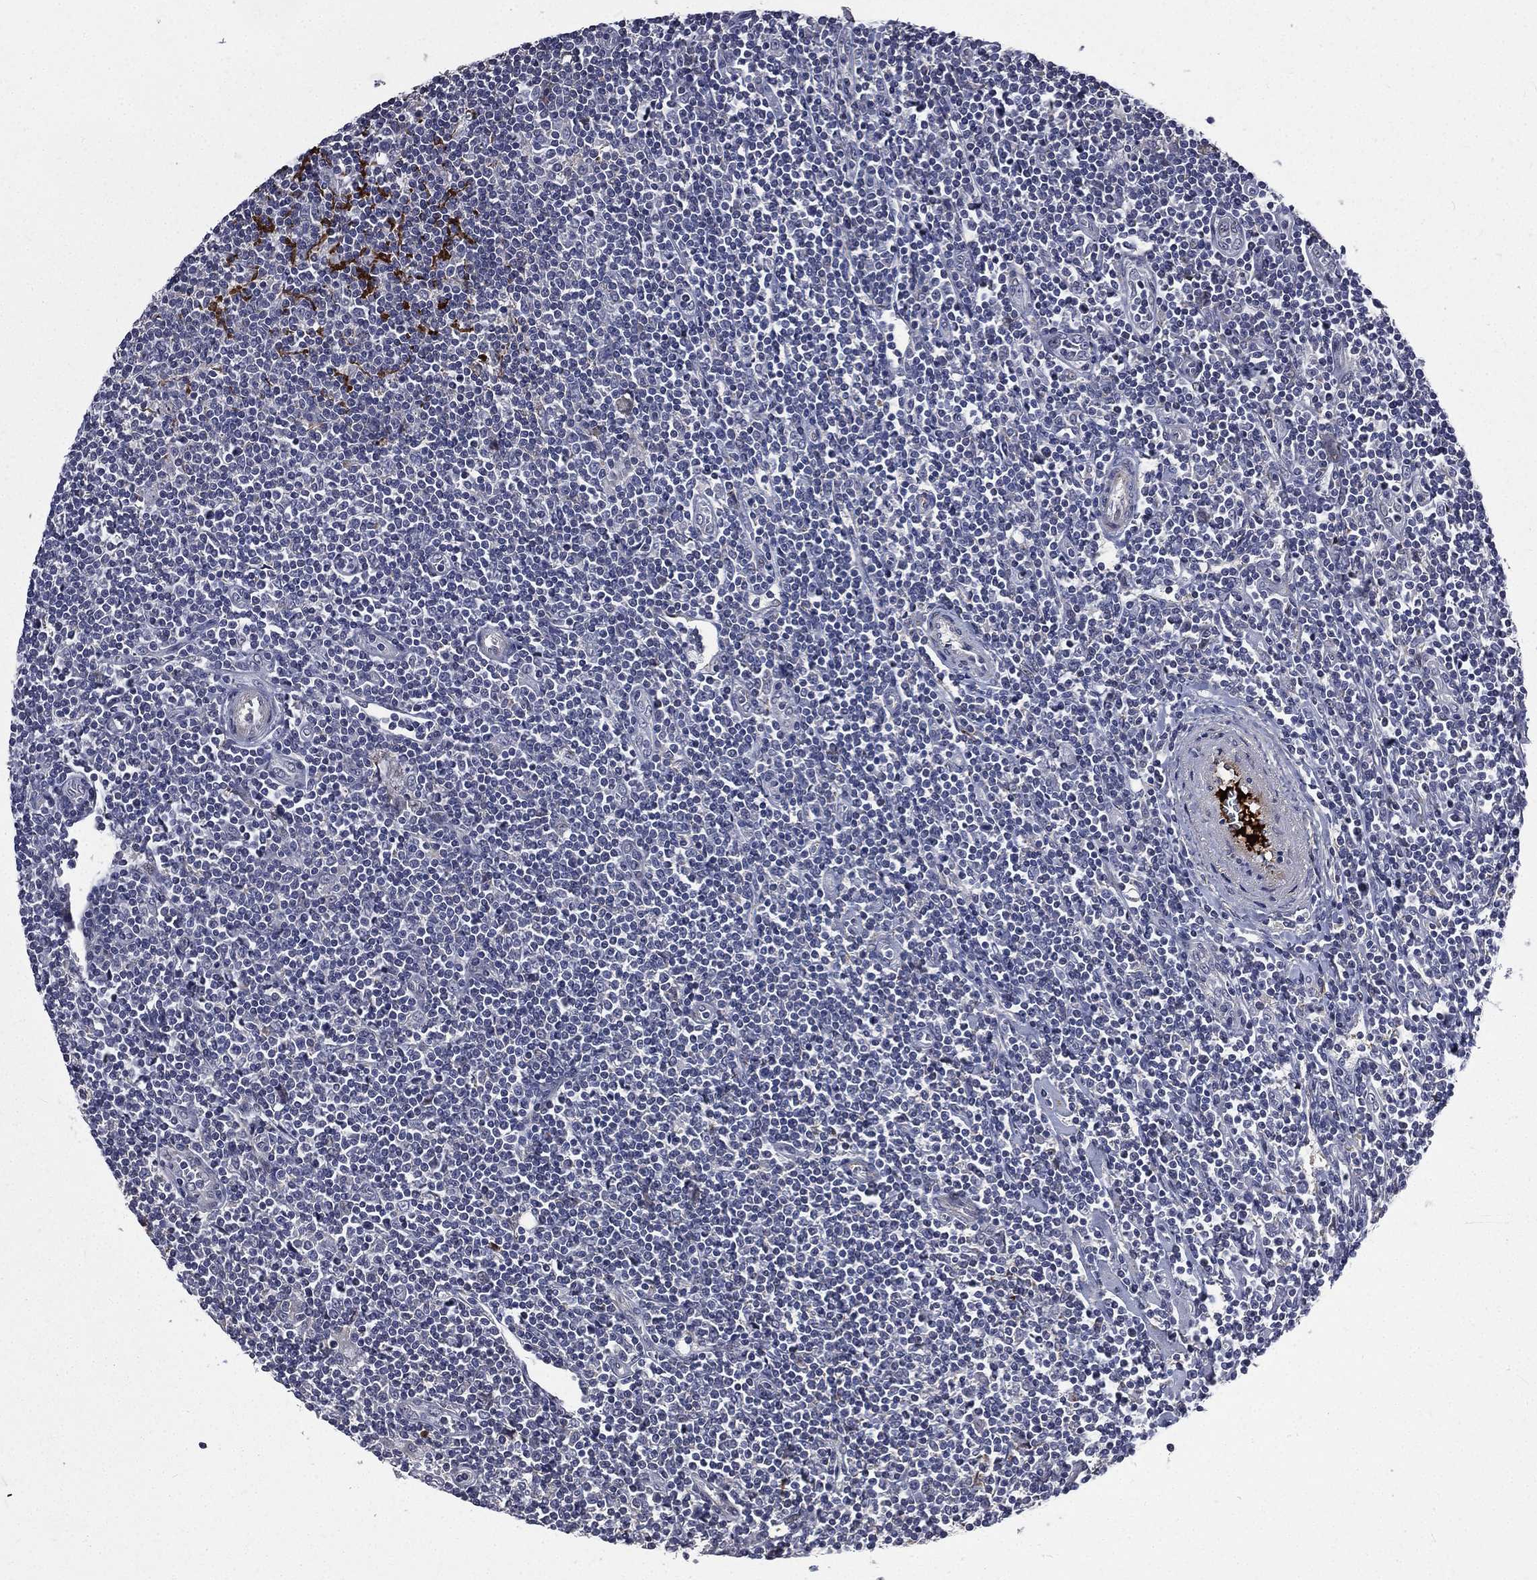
{"staining": {"intensity": "negative", "quantity": "none", "location": "none"}, "tissue": "lymphoma", "cell_type": "Tumor cells", "image_type": "cancer", "snomed": [{"axis": "morphology", "description": "Hodgkin's disease, NOS"}, {"axis": "topography", "description": "Lymph node"}], "caption": "Tumor cells are negative for protein expression in human Hodgkin's disease.", "gene": "FGG", "patient": {"sex": "male", "age": 40}}